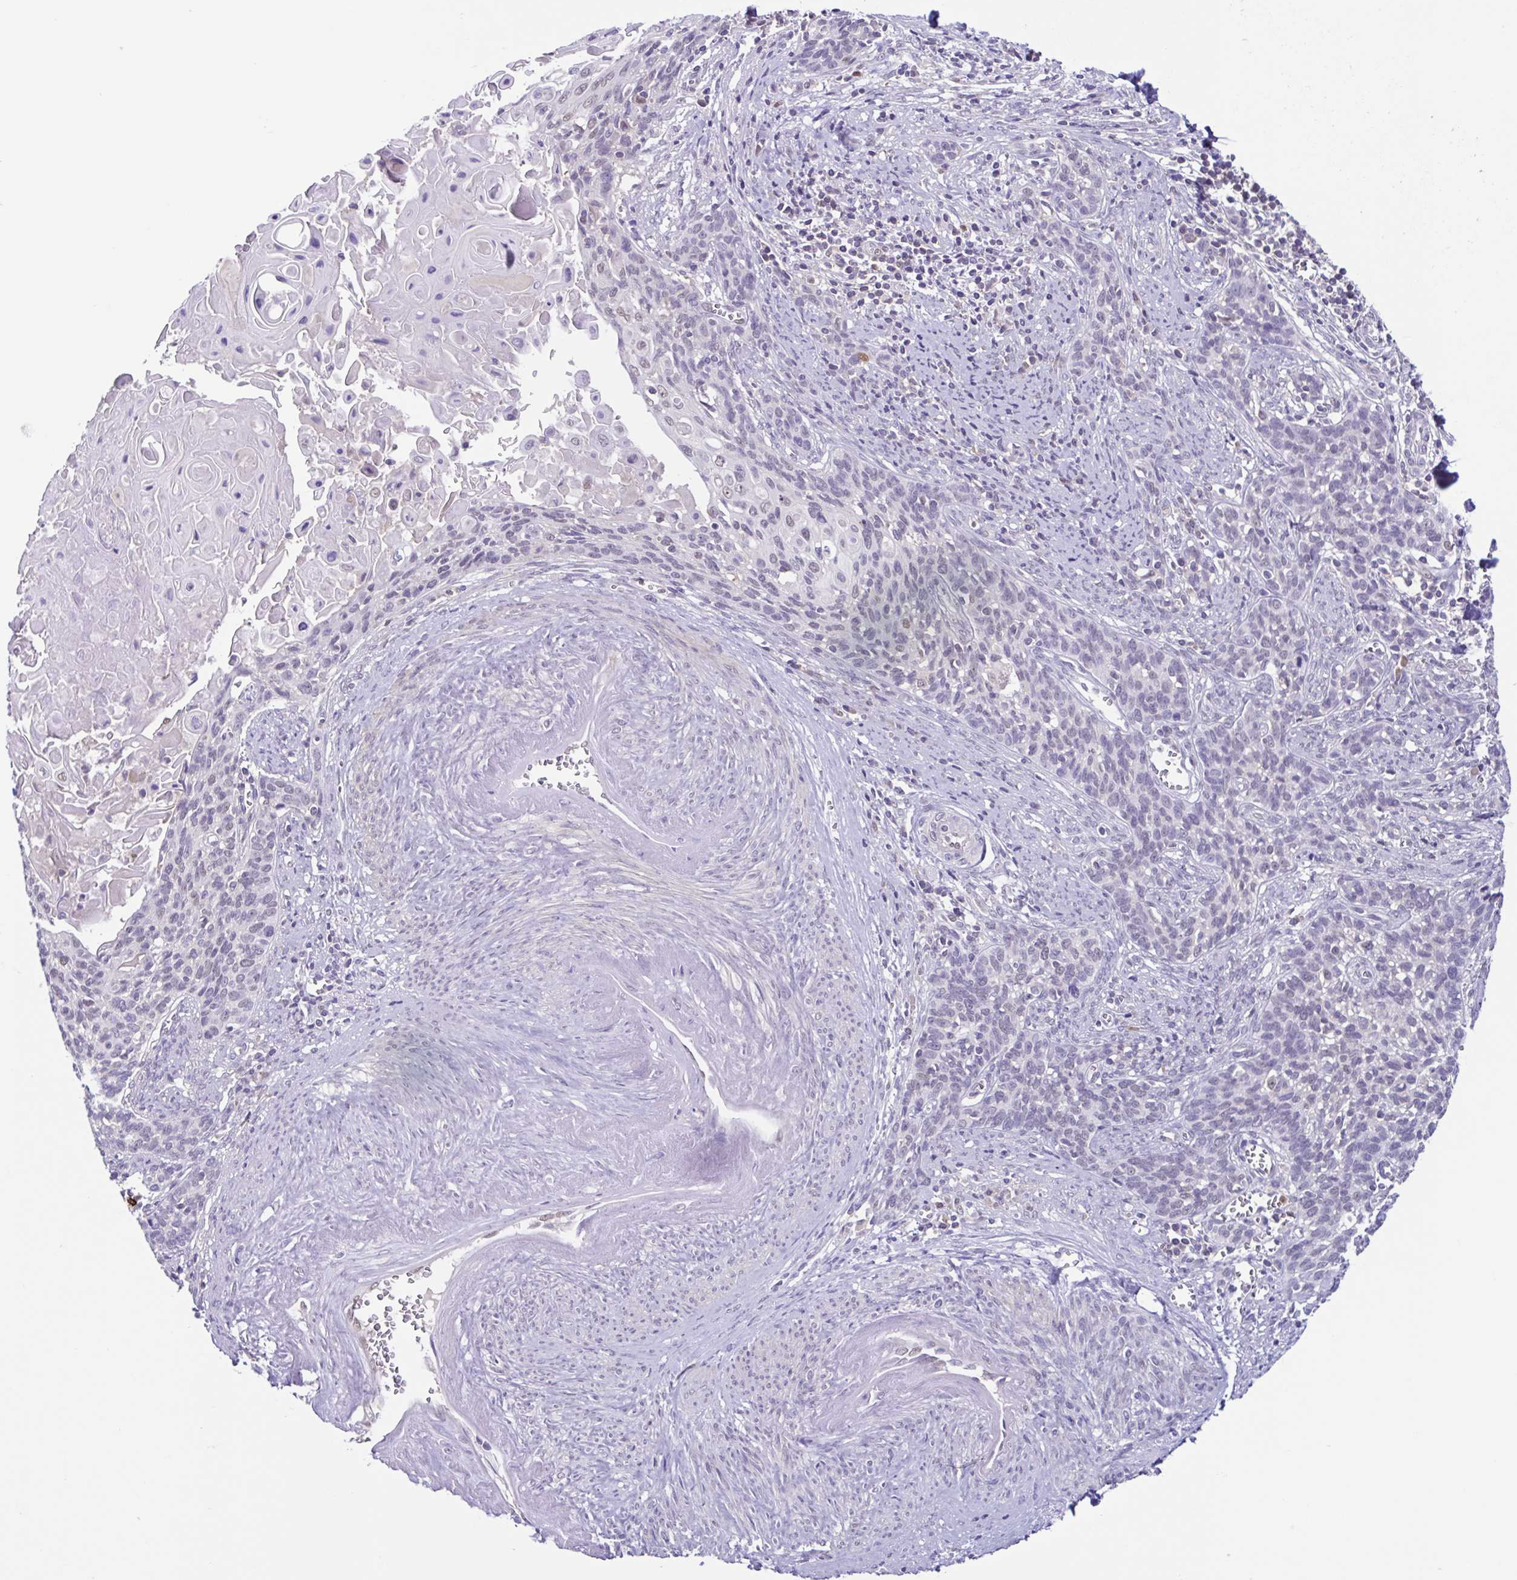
{"staining": {"intensity": "negative", "quantity": "none", "location": "none"}, "tissue": "cervical cancer", "cell_type": "Tumor cells", "image_type": "cancer", "snomed": [{"axis": "morphology", "description": "Squamous cell carcinoma, NOS"}, {"axis": "topography", "description": "Cervix"}], "caption": "An image of human squamous cell carcinoma (cervical) is negative for staining in tumor cells. Brightfield microscopy of immunohistochemistry stained with DAB (brown) and hematoxylin (blue), captured at high magnification.", "gene": "ACTRT3", "patient": {"sex": "female", "age": 39}}